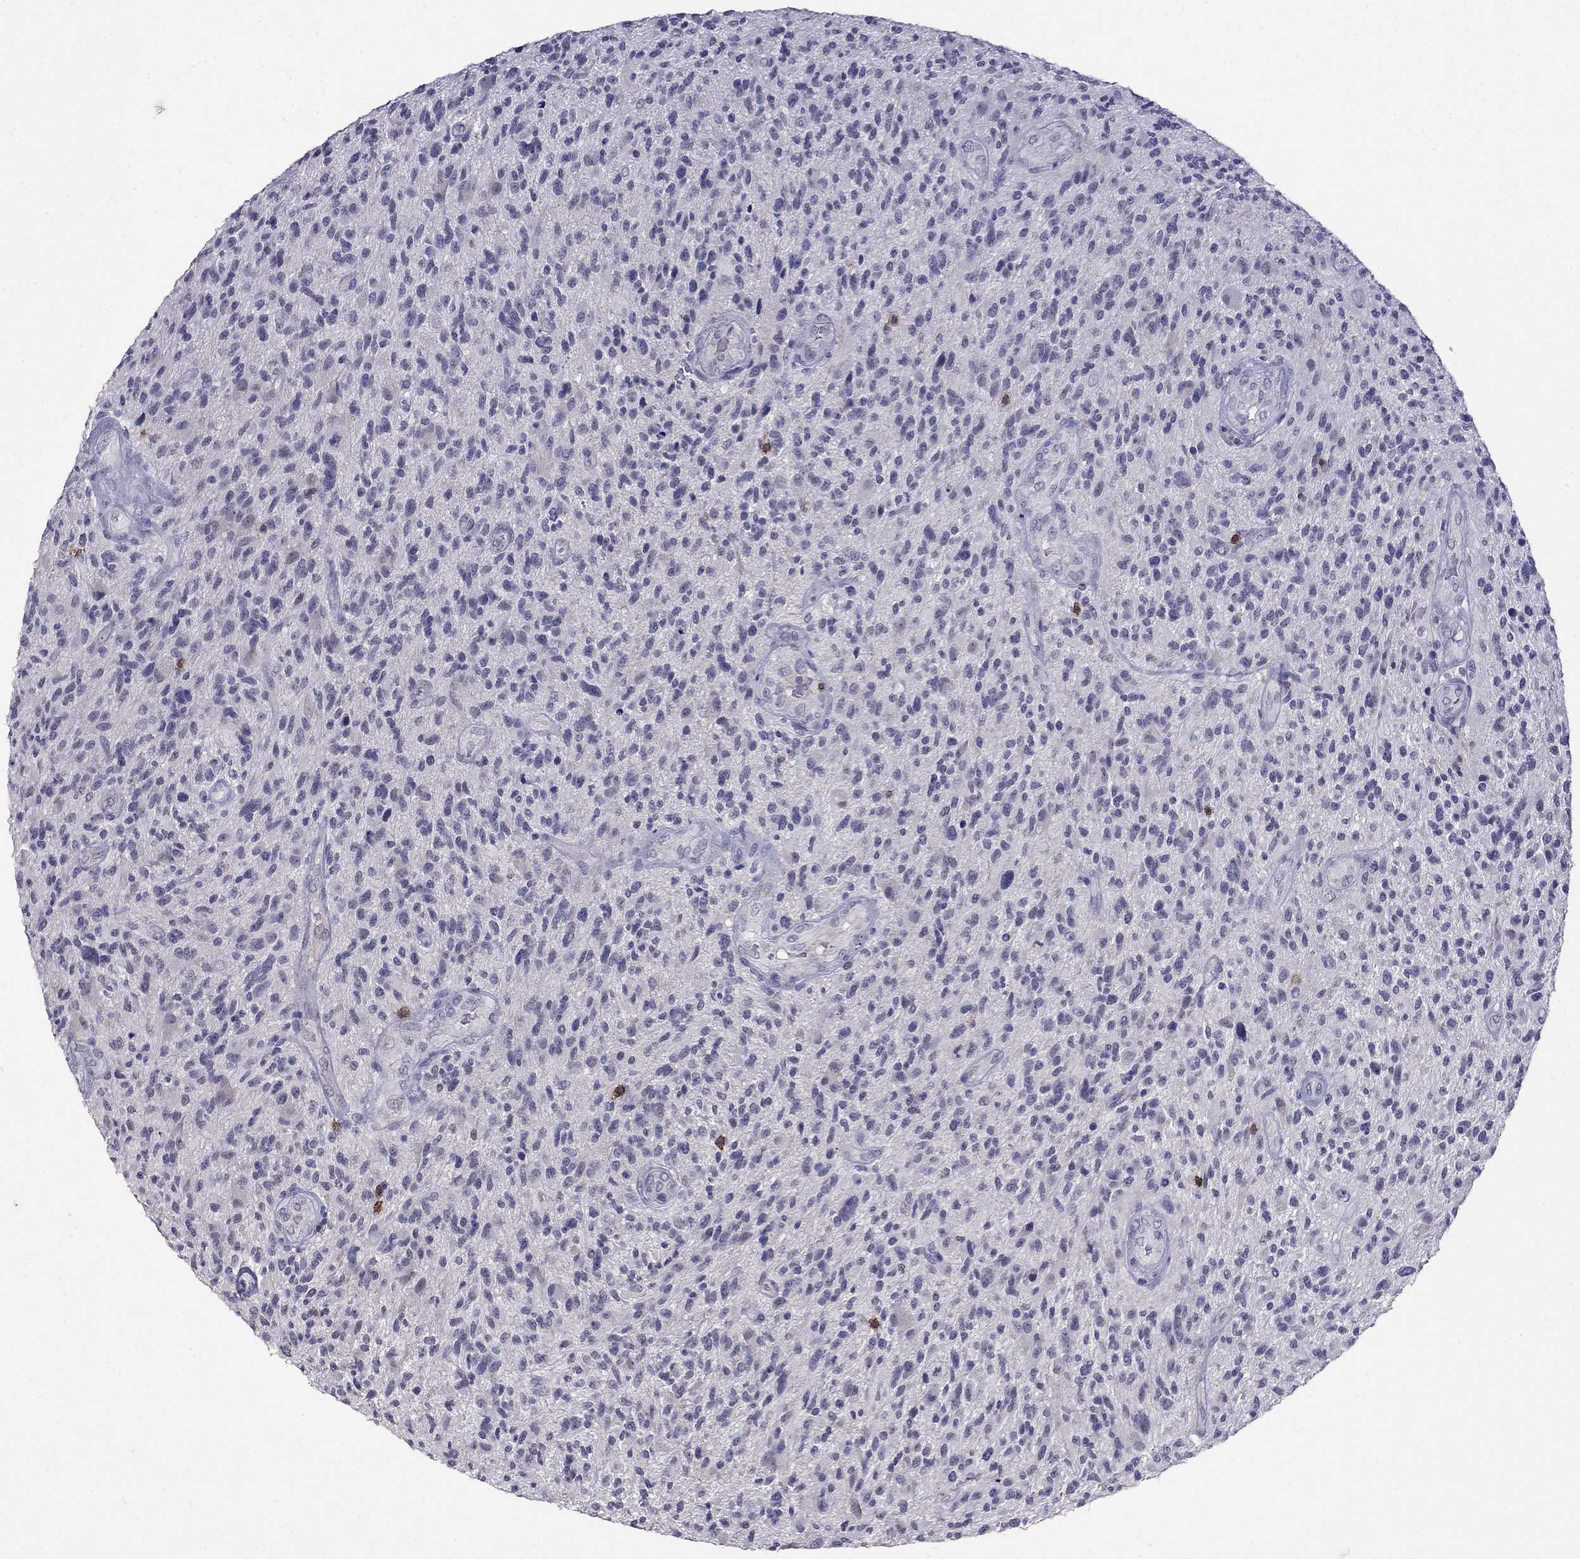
{"staining": {"intensity": "negative", "quantity": "none", "location": "none"}, "tissue": "glioma", "cell_type": "Tumor cells", "image_type": "cancer", "snomed": [{"axis": "morphology", "description": "Glioma, malignant, High grade"}, {"axis": "topography", "description": "Brain"}], "caption": "DAB immunohistochemical staining of human high-grade glioma (malignant) exhibits no significant staining in tumor cells.", "gene": "CD8B", "patient": {"sex": "male", "age": 47}}